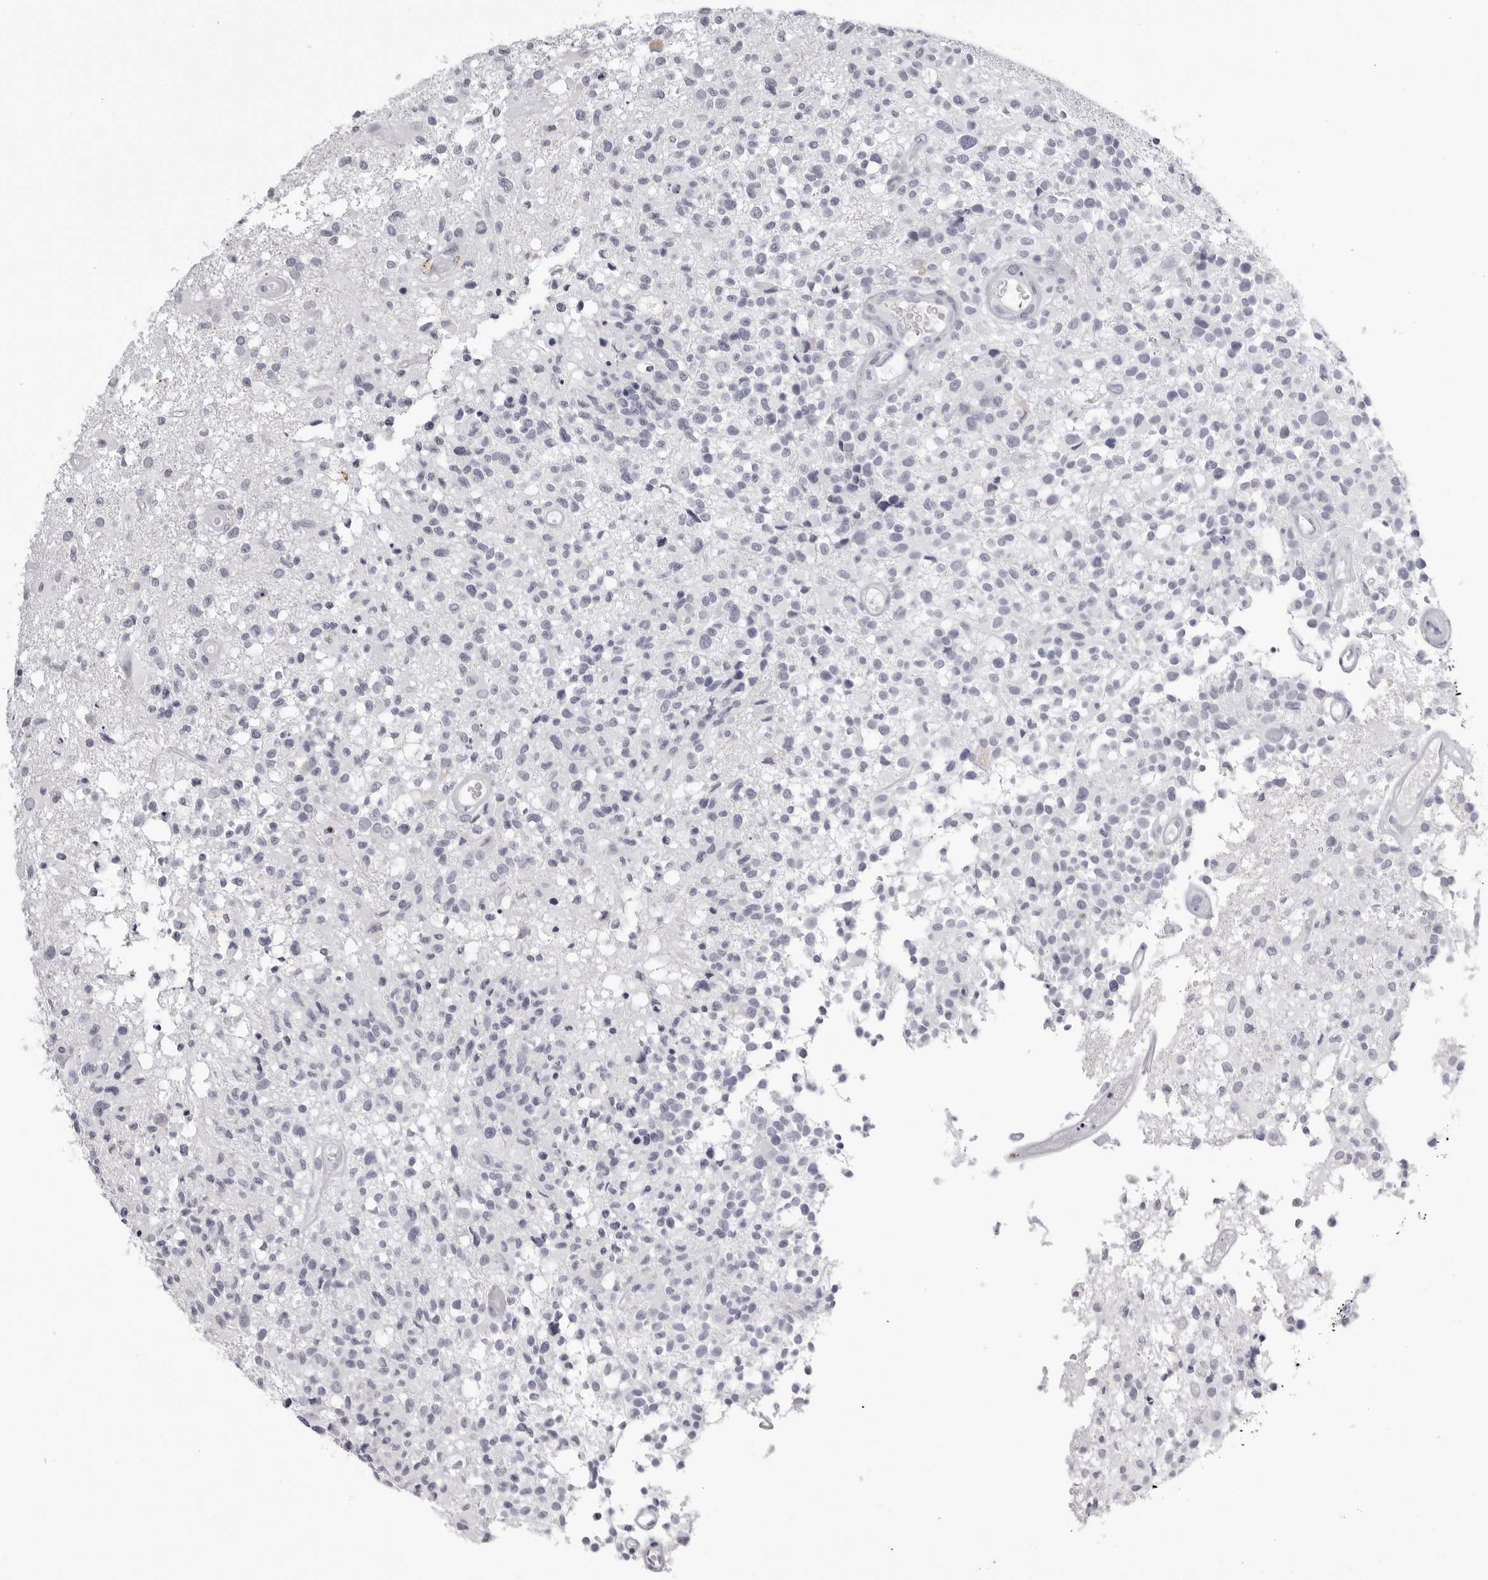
{"staining": {"intensity": "negative", "quantity": "none", "location": "none"}, "tissue": "glioma", "cell_type": "Tumor cells", "image_type": "cancer", "snomed": [{"axis": "morphology", "description": "Glioma, malignant, High grade"}, {"axis": "morphology", "description": "Glioblastoma, NOS"}, {"axis": "topography", "description": "Brain"}], "caption": "Immunohistochemistry micrograph of glioblastoma stained for a protein (brown), which shows no staining in tumor cells. (Brightfield microscopy of DAB IHC at high magnification).", "gene": "CST1", "patient": {"sex": "male", "age": 60}}